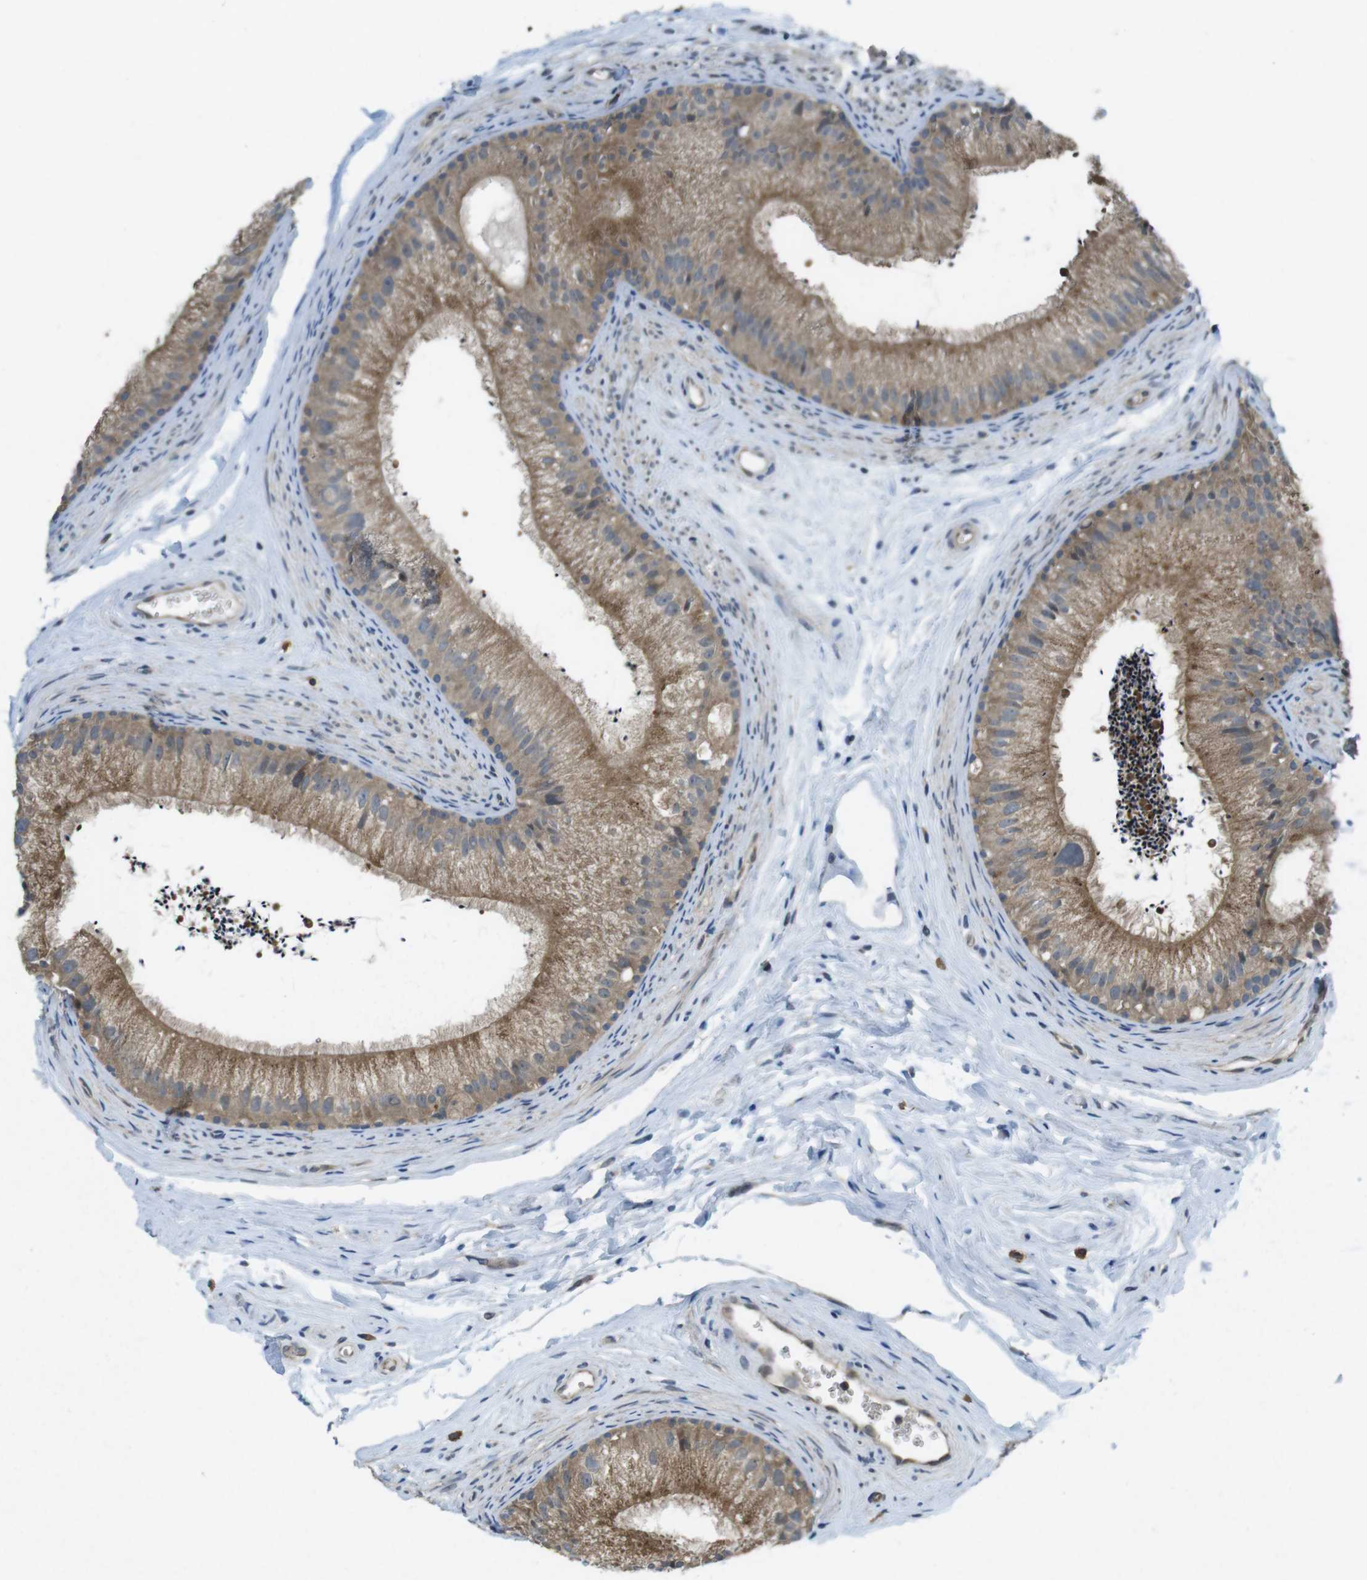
{"staining": {"intensity": "moderate", "quantity": ">75%", "location": "cytoplasmic/membranous"}, "tissue": "epididymis", "cell_type": "Glandular cells", "image_type": "normal", "snomed": [{"axis": "morphology", "description": "Normal tissue, NOS"}, {"axis": "topography", "description": "Epididymis"}], "caption": "Immunohistochemical staining of benign epididymis reveals >75% levels of moderate cytoplasmic/membranous protein expression in about >75% of glandular cells.", "gene": "SUGT1", "patient": {"sex": "male", "age": 56}}